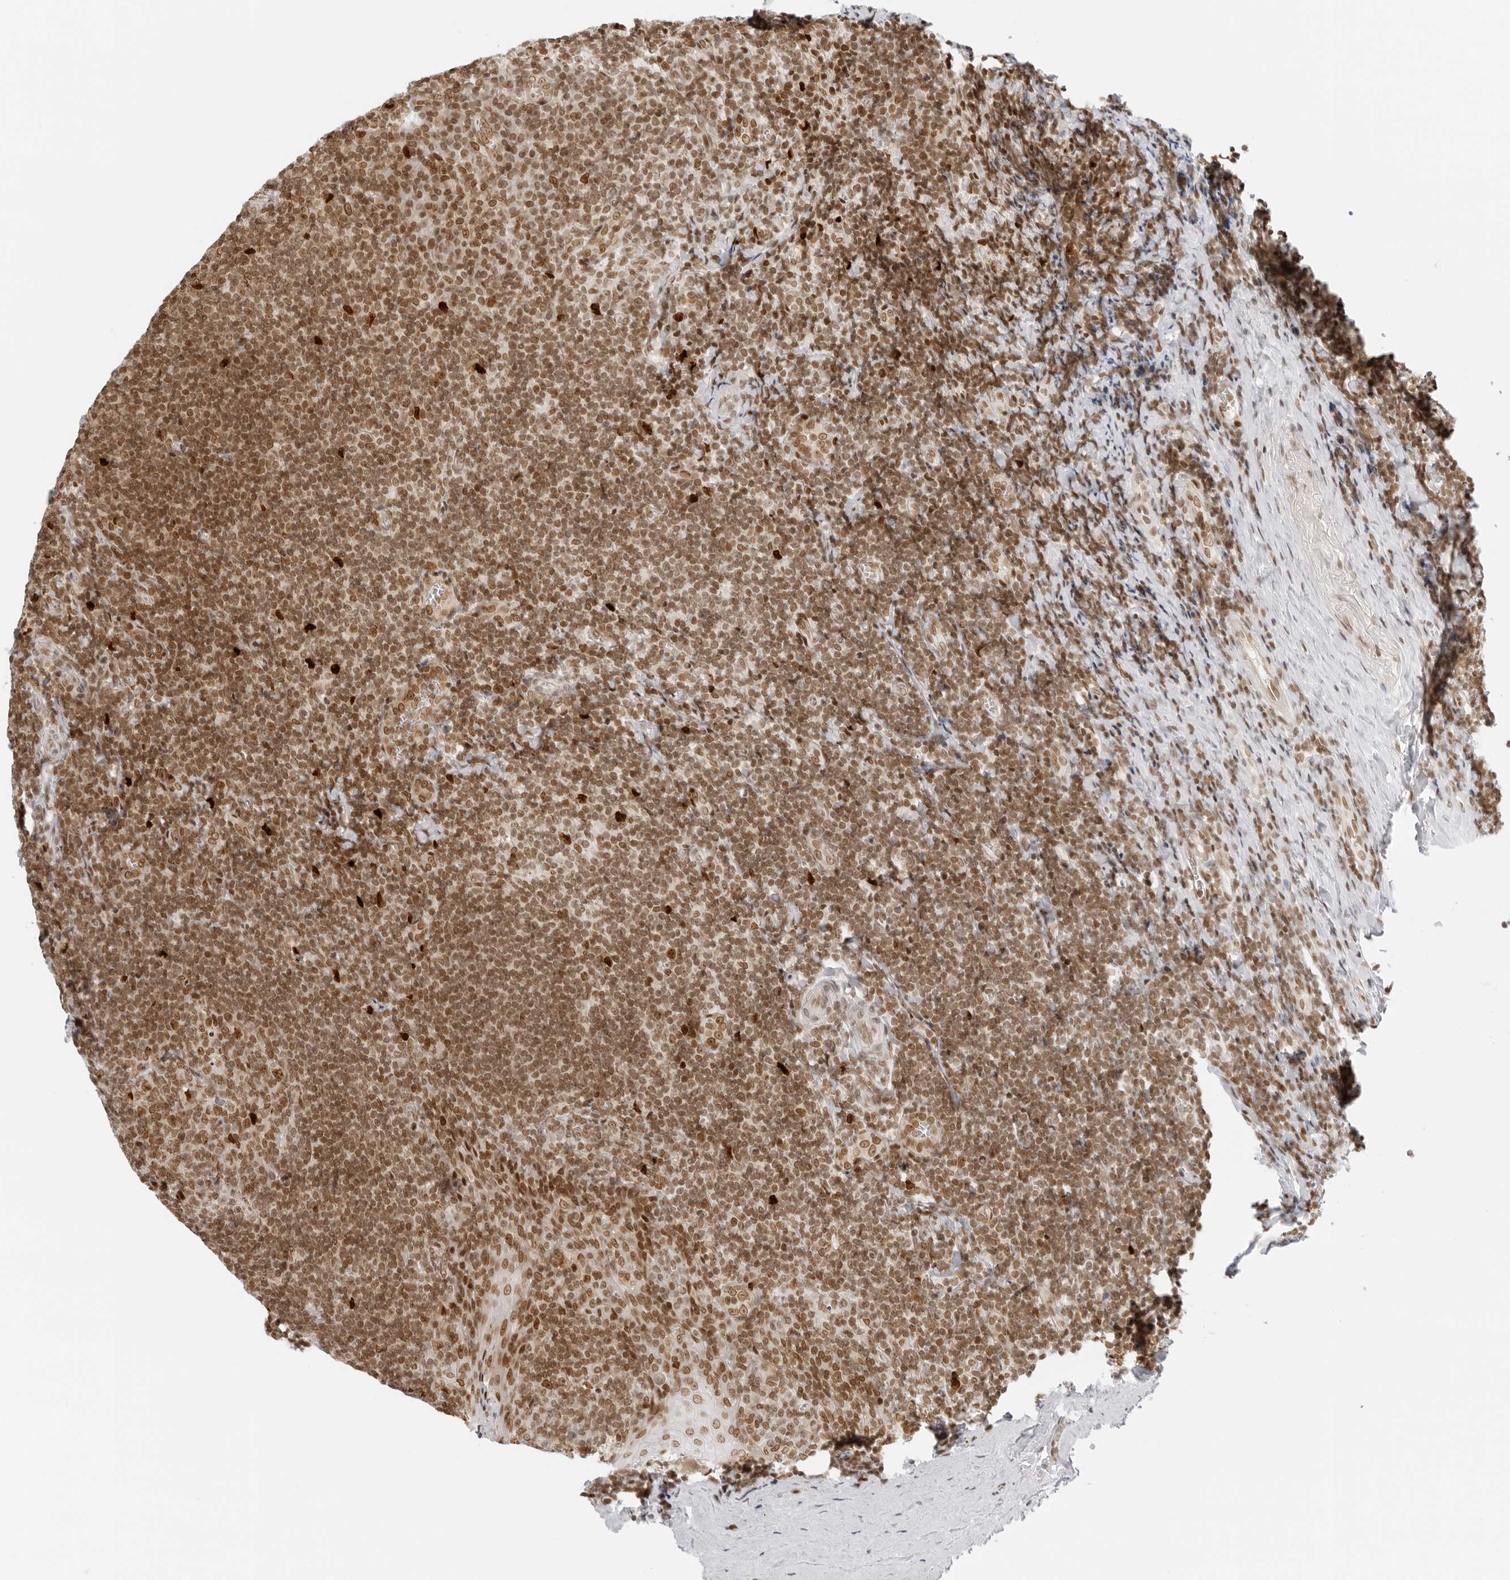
{"staining": {"intensity": "moderate", "quantity": ">75%", "location": "nuclear"}, "tissue": "tonsil", "cell_type": "Germinal center cells", "image_type": "normal", "snomed": [{"axis": "morphology", "description": "Normal tissue, NOS"}, {"axis": "topography", "description": "Tonsil"}], "caption": "Immunohistochemical staining of unremarkable human tonsil exhibits moderate nuclear protein staining in about >75% of germinal center cells.", "gene": "RCC1", "patient": {"sex": "male", "age": 27}}